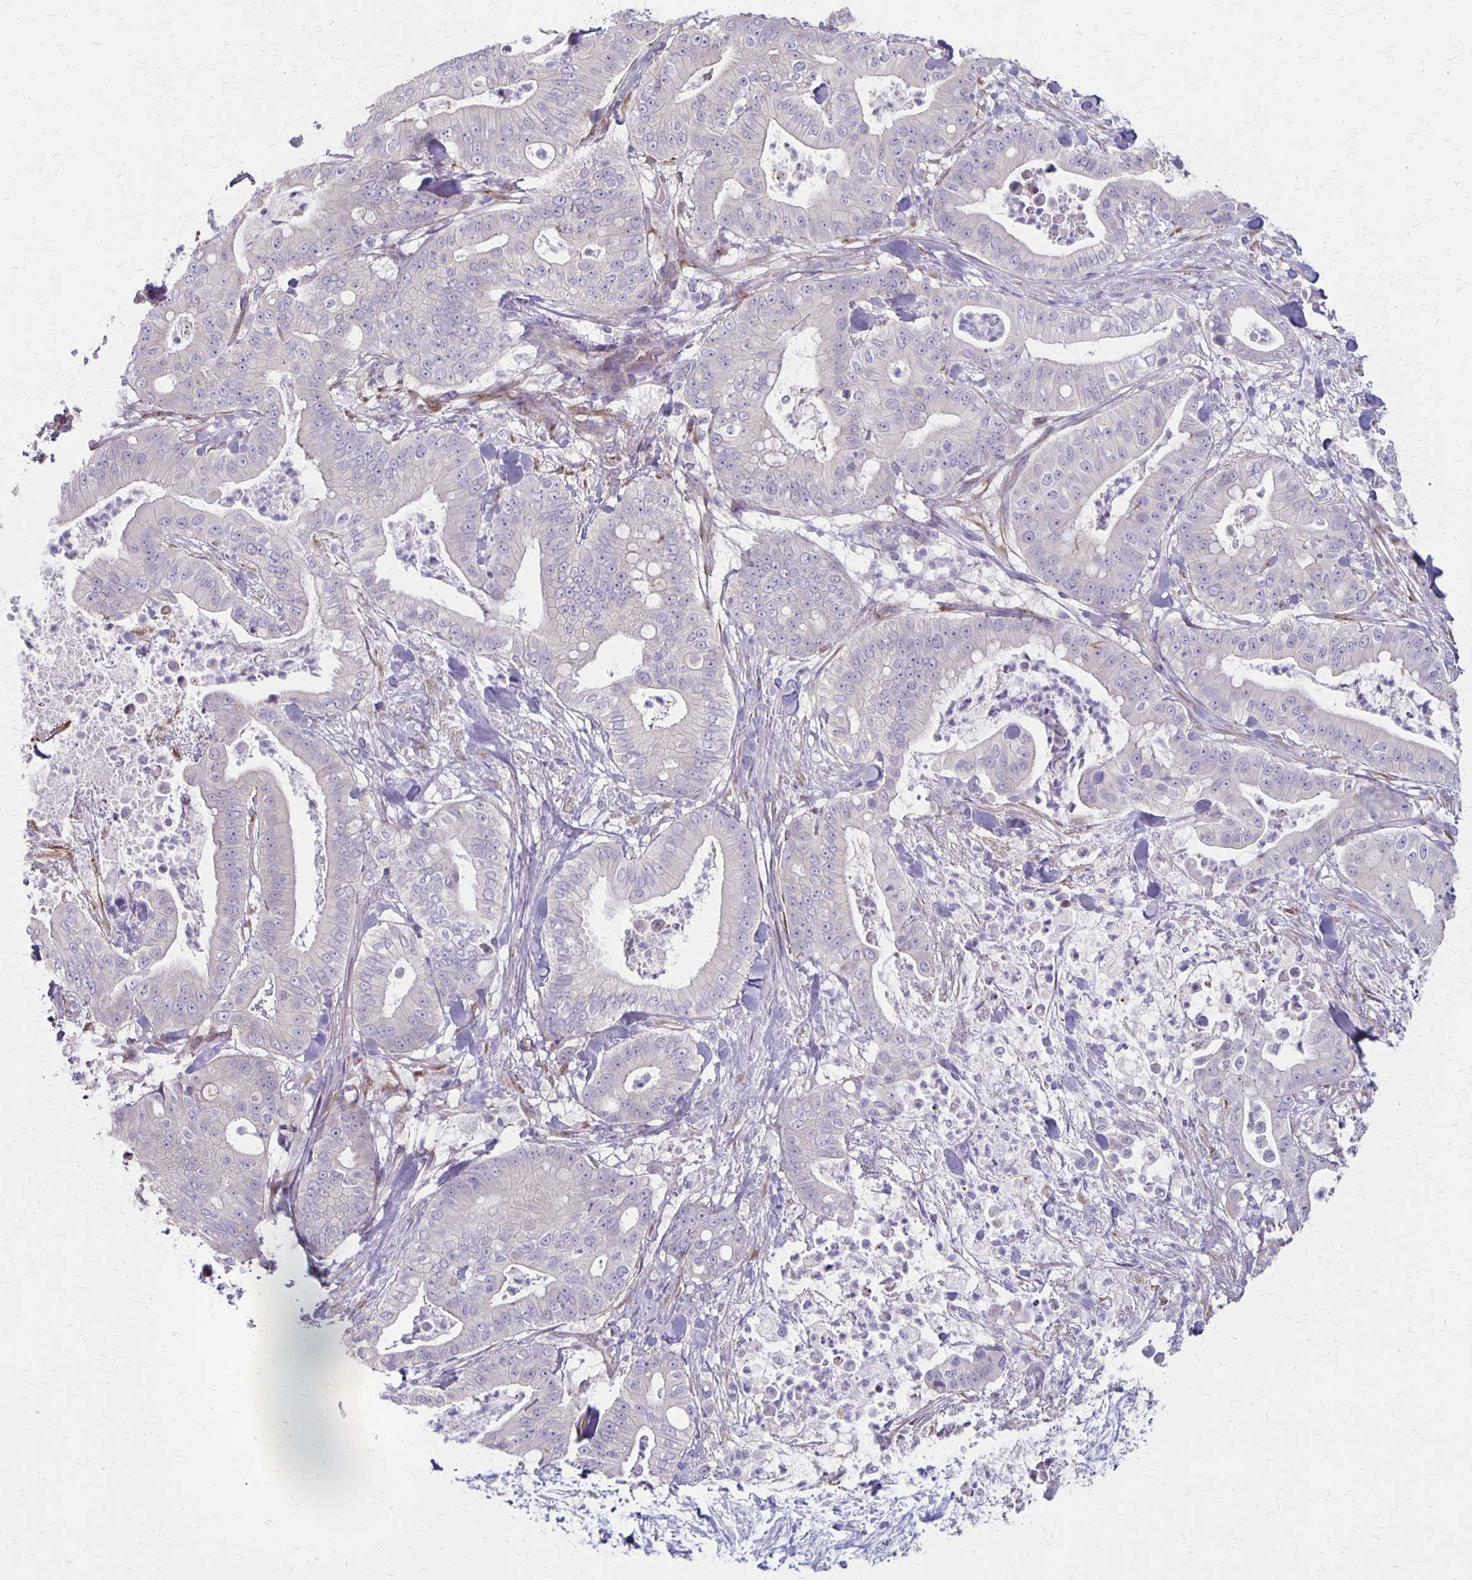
{"staining": {"intensity": "negative", "quantity": "none", "location": "none"}, "tissue": "pancreatic cancer", "cell_type": "Tumor cells", "image_type": "cancer", "snomed": [{"axis": "morphology", "description": "Adenocarcinoma, NOS"}, {"axis": "topography", "description": "Pancreas"}], "caption": "Immunohistochemical staining of human pancreatic cancer (adenocarcinoma) reveals no significant expression in tumor cells.", "gene": "HOMER1", "patient": {"sex": "male", "age": 71}}